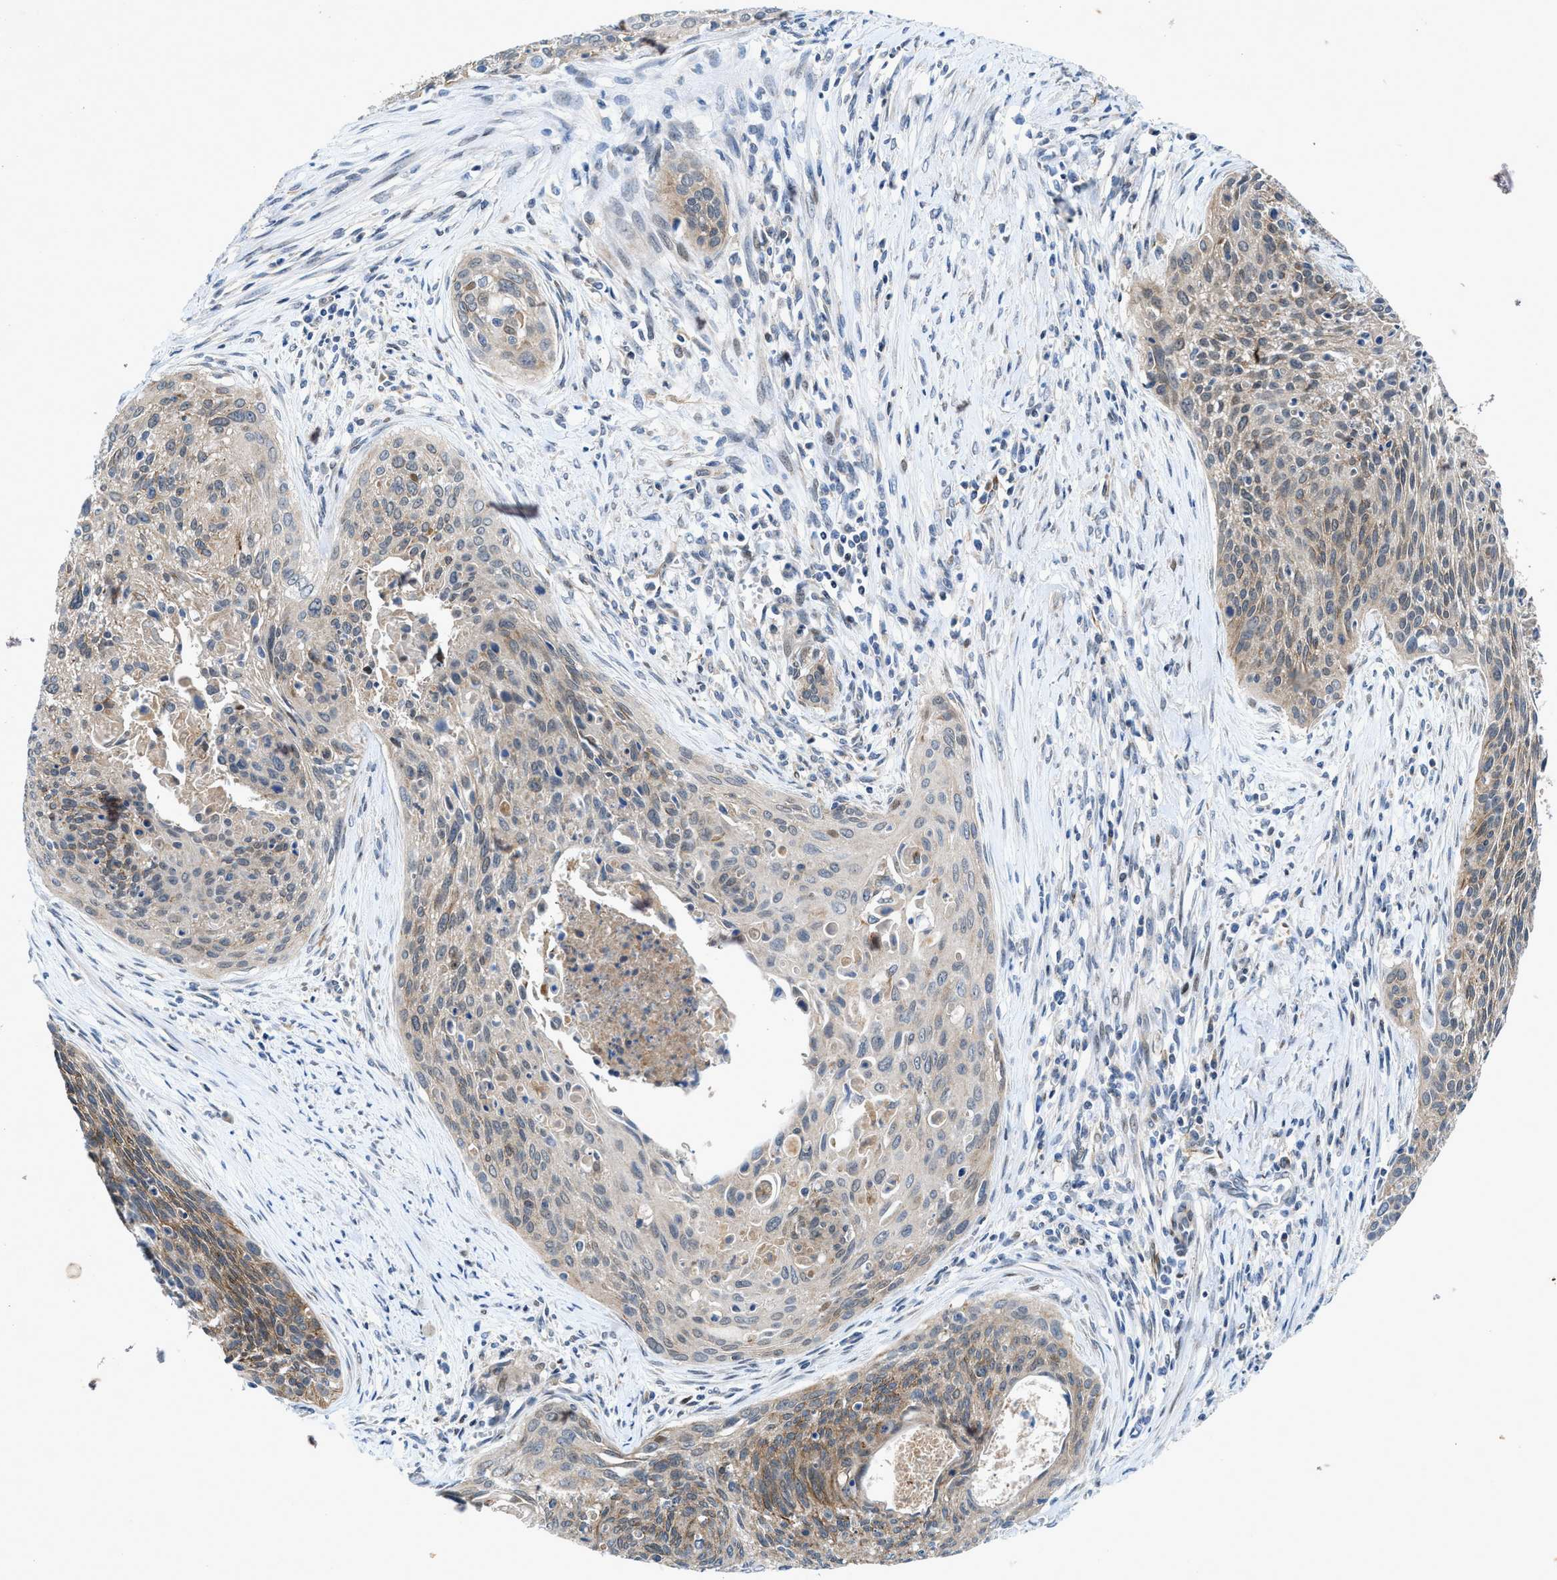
{"staining": {"intensity": "moderate", "quantity": "<25%", "location": "cytoplasmic/membranous"}, "tissue": "cervical cancer", "cell_type": "Tumor cells", "image_type": "cancer", "snomed": [{"axis": "morphology", "description": "Squamous cell carcinoma, NOS"}, {"axis": "topography", "description": "Cervix"}], "caption": "Moderate cytoplasmic/membranous protein expression is present in about <25% of tumor cells in cervical squamous cell carcinoma.", "gene": "URGCP", "patient": {"sex": "female", "age": 55}}